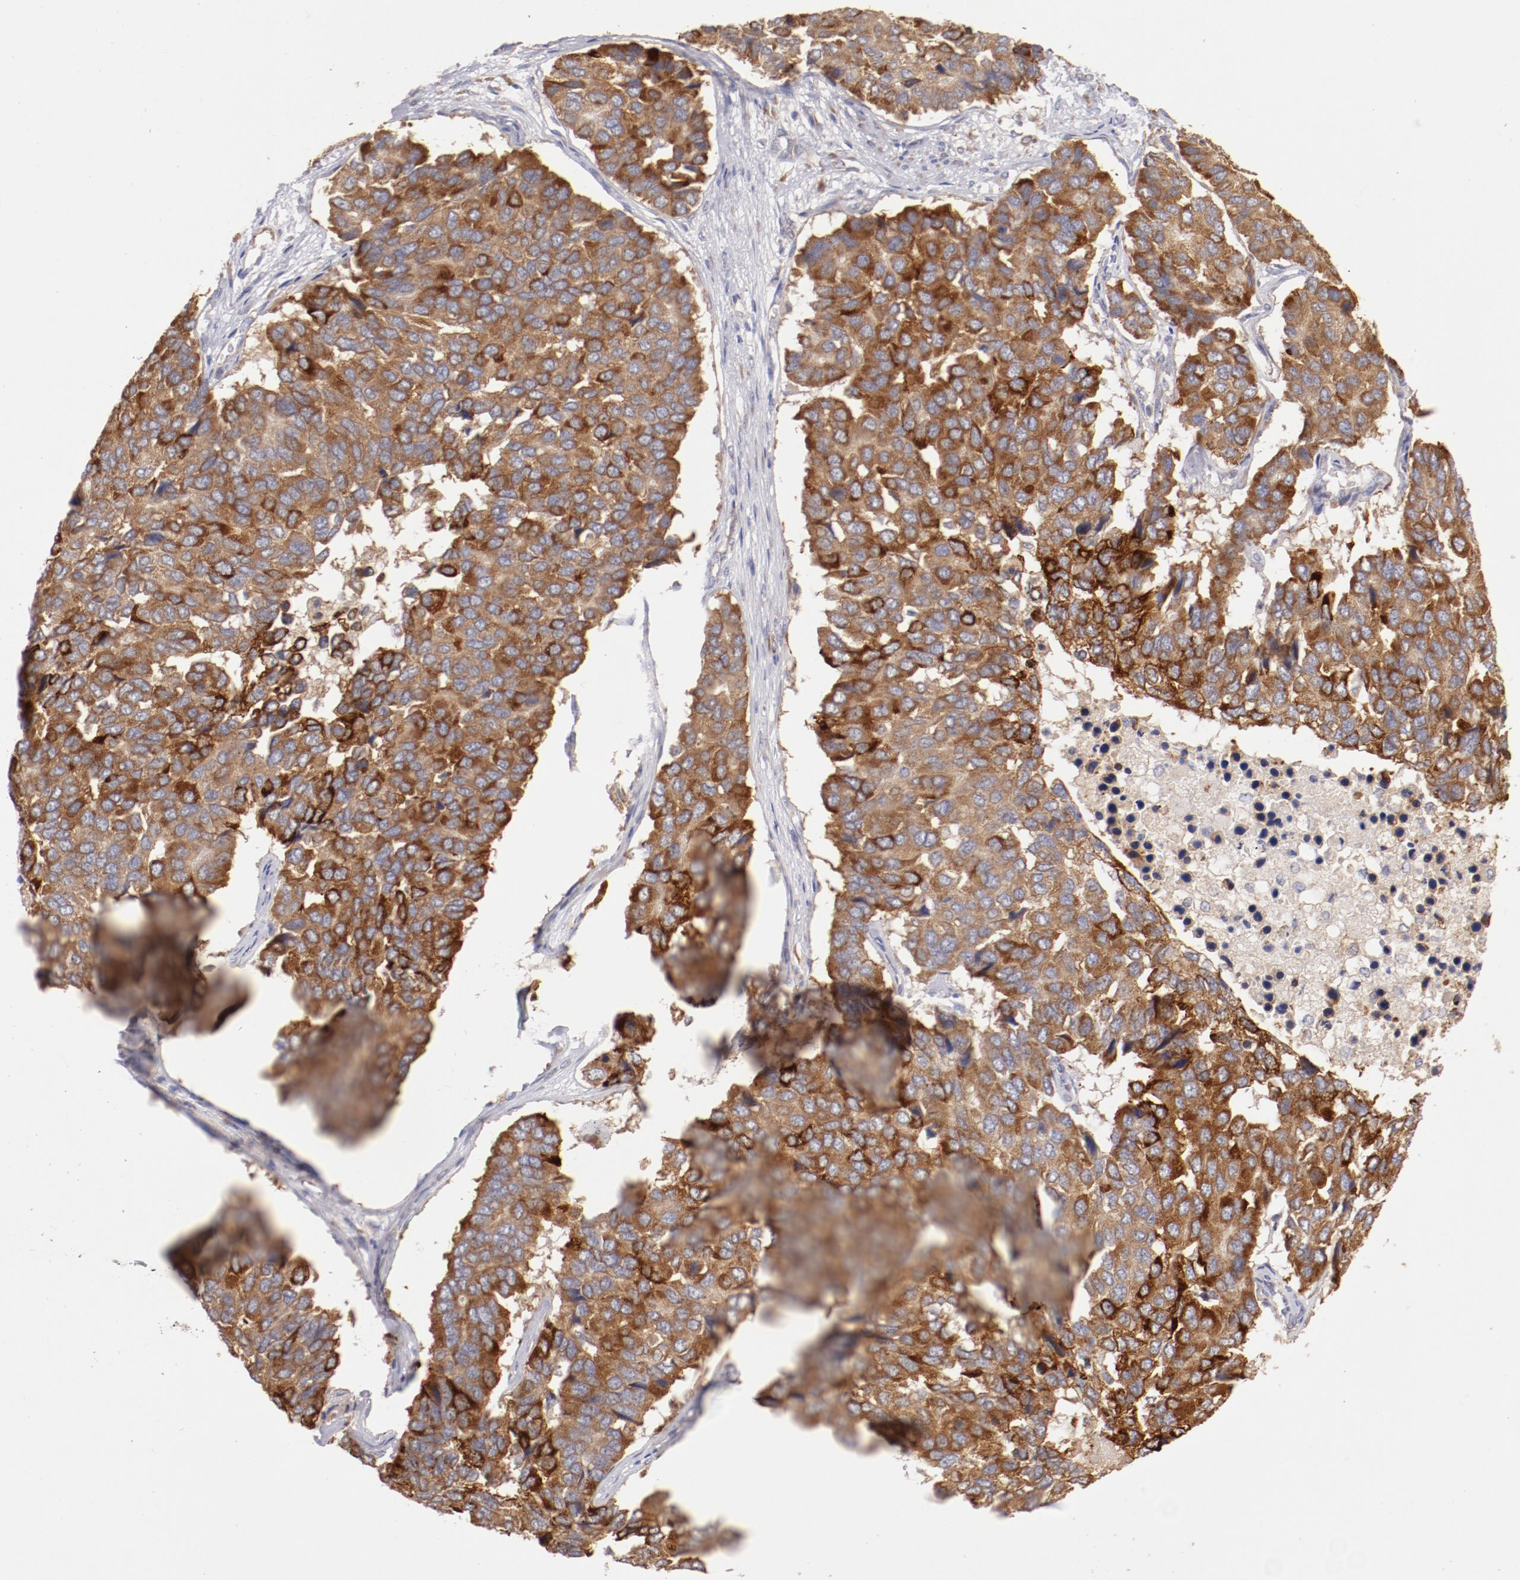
{"staining": {"intensity": "moderate", "quantity": ">75%", "location": "cytoplasmic/membranous"}, "tissue": "pancreatic cancer", "cell_type": "Tumor cells", "image_type": "cancer", "snomed": [{"axis": "morphology", "description": "Adenocarcinoma, NOS"}, {"axis": "topography", "description": "Pancreas"}], "caption": "Immunohistochemical staining of pancreatic cancer reveals moderate cytoplasmic/membranous protein positivity in approximately >75% of tumor cells. Immunohistochemistry (ihc) stains the protein in brown and the nuclei are stained blue.", "gene": "ENTPD5", "patient": {"sex": "male", "age": 50}}